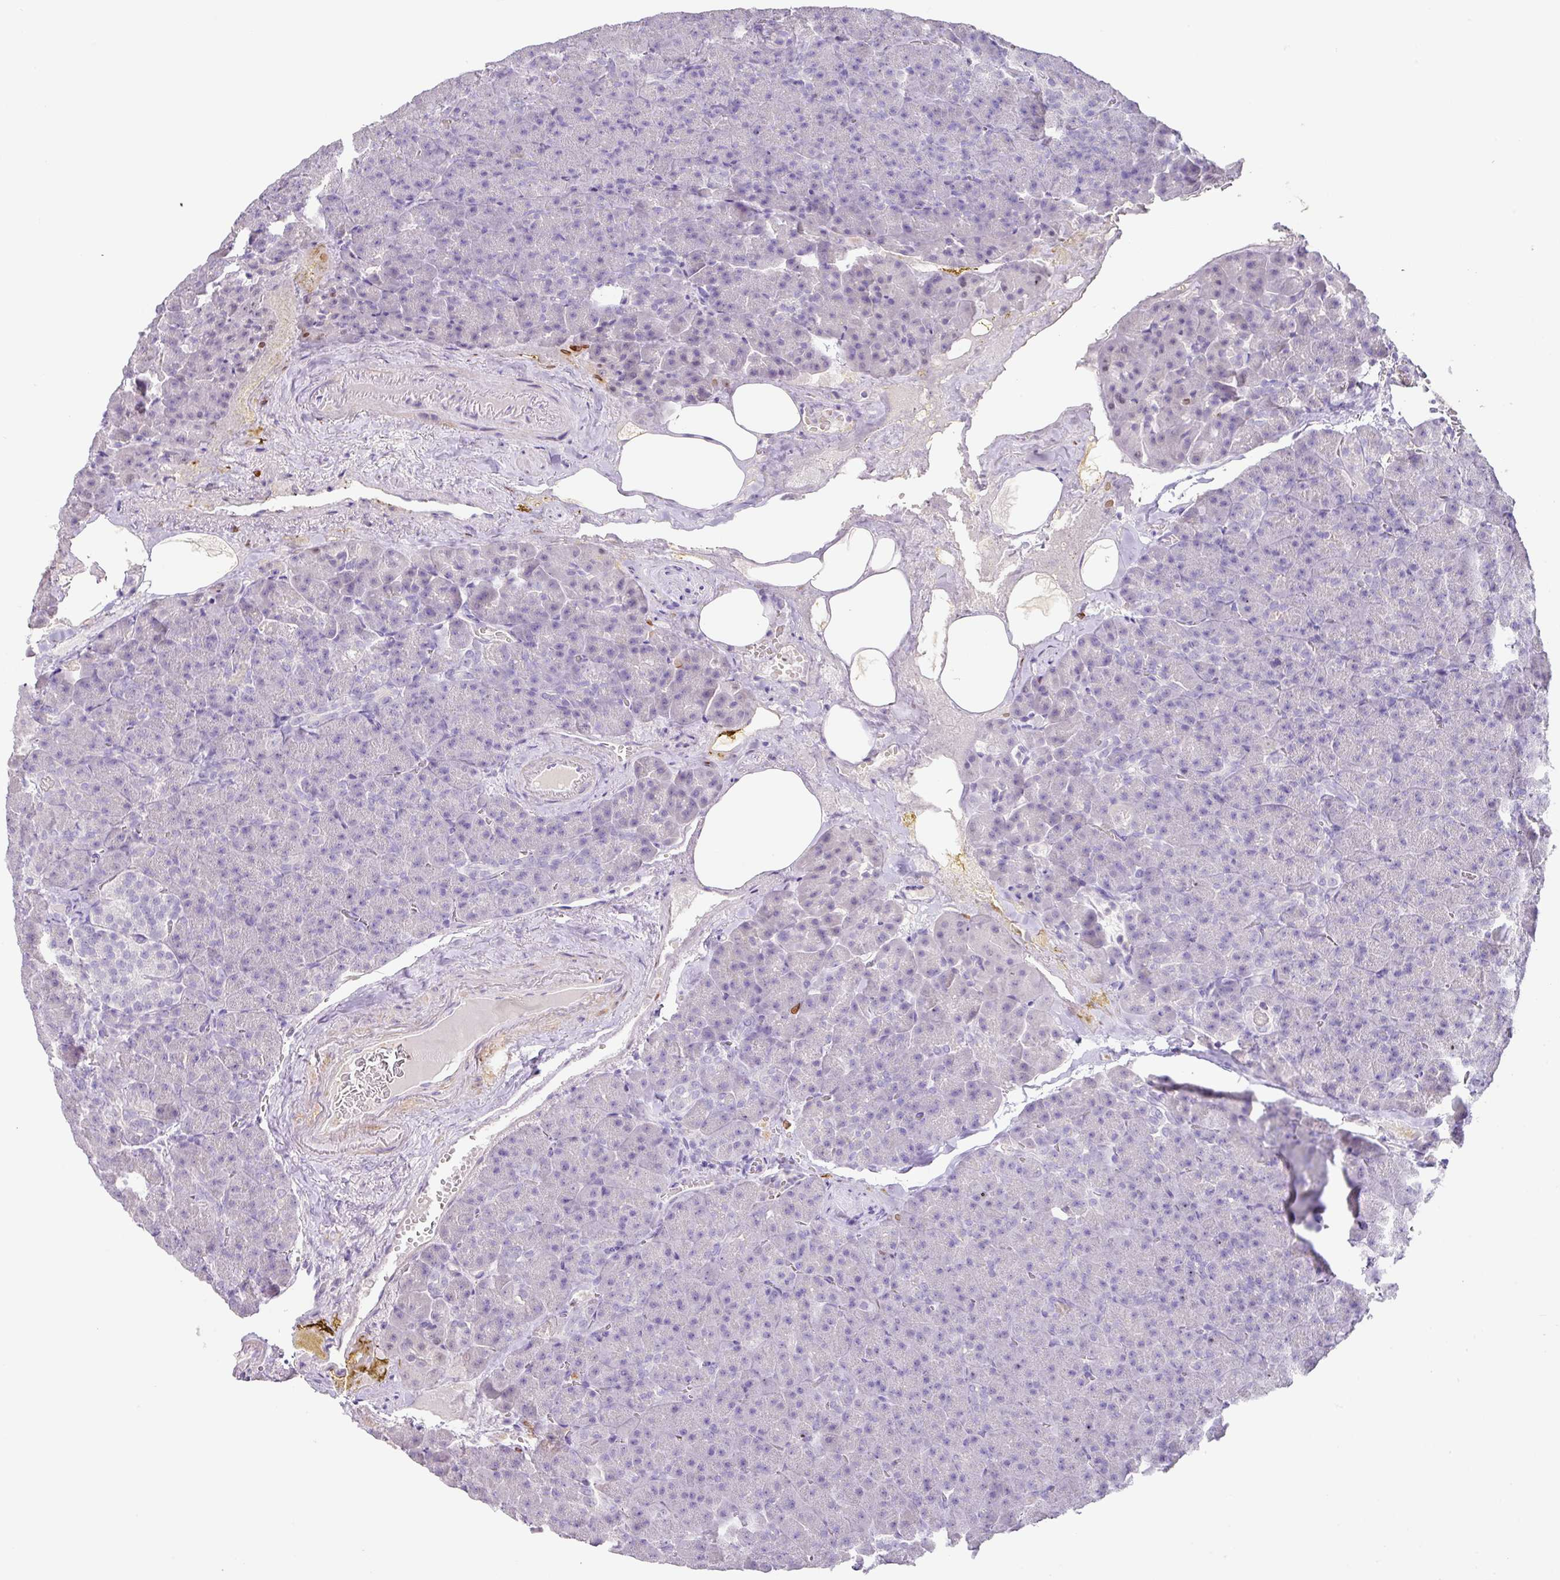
{"staining": {"intensity": "negative", "quantity": "none", "location": "none"}, "tissue": "pancreas", "cell_type": "Exocrine glandular cells", "image_type": "normal", "snomed": [{"axis": "morphology", "description": "Normal tissue, NOS"}, {"axis": "topography", "description": "Pancreas"}], "caption": "Photomicrograph shows no significant protein staining in exocrine glandular cells of benign pancreas. (Stains: DAB (3,3'-diaminobenzidine) immunohistochemistry with hematoxylin counter stain, Microscopy: brightfield microscopy at high magnification).", "gene": "TARM1", "patient": {"sex": "female", "age": 74}}